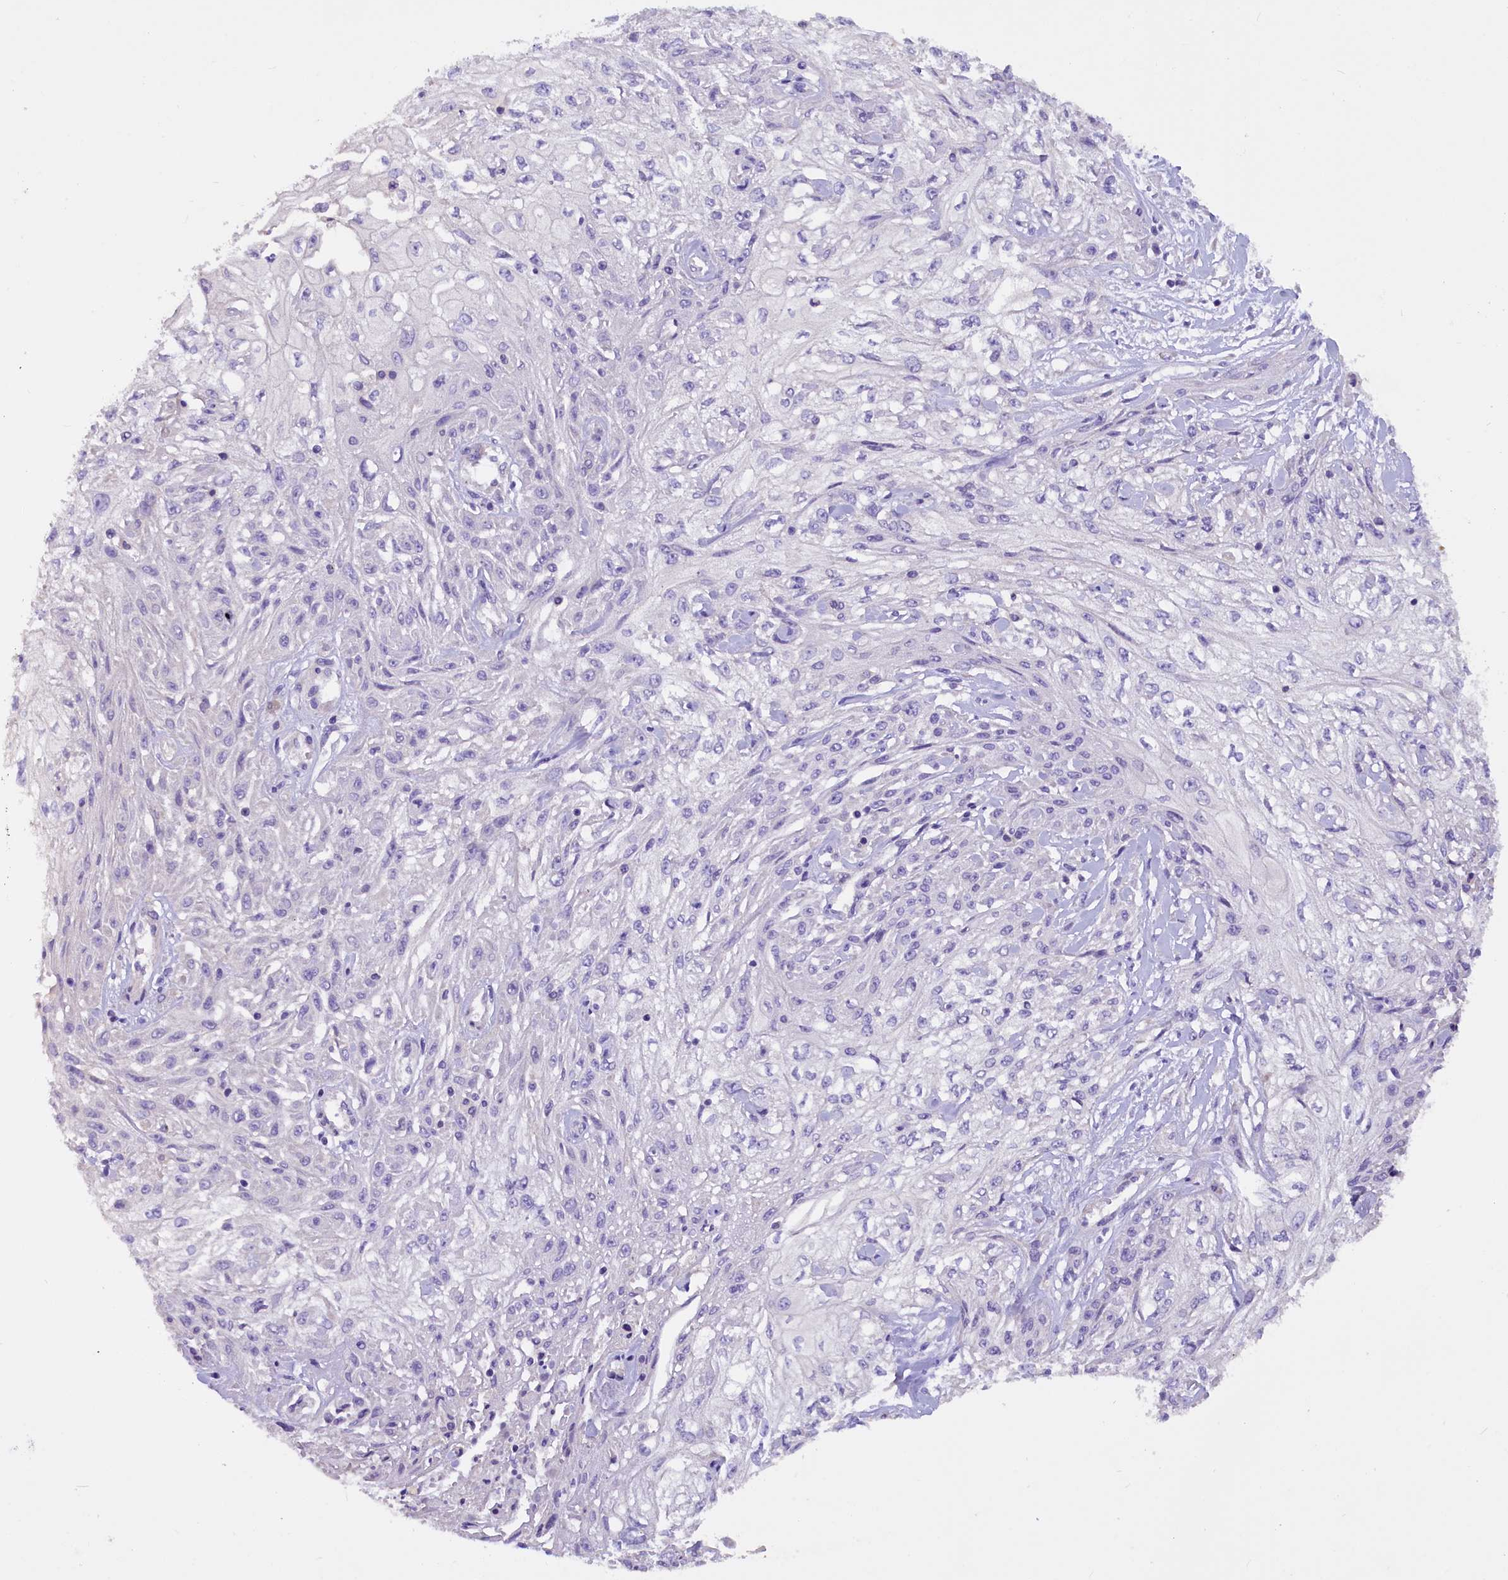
{"staining": {"intensity": "negative", "quantity": "none", "location": "none"}, "tissue": "skin cancer", "cell_type": "Tumor cells", "image_type": "cancer", "snomed": [{"axis": "morphology", "description": "Squamous cell carcinoma, NOS"}, {"axis": "morphology", "description": "Squamous cell carcinoma, metastatic, NOS"}, {"axis": "topography", "description": "Skin"}, {"axis": "topography", "description": "Lymph node"}], "caption": "Tumor cells show no significant protein expression in skin cancer (squamous cell carcinoma).", "gene": "AP3B2", "patient": {"sex": "male", "age": 75}}